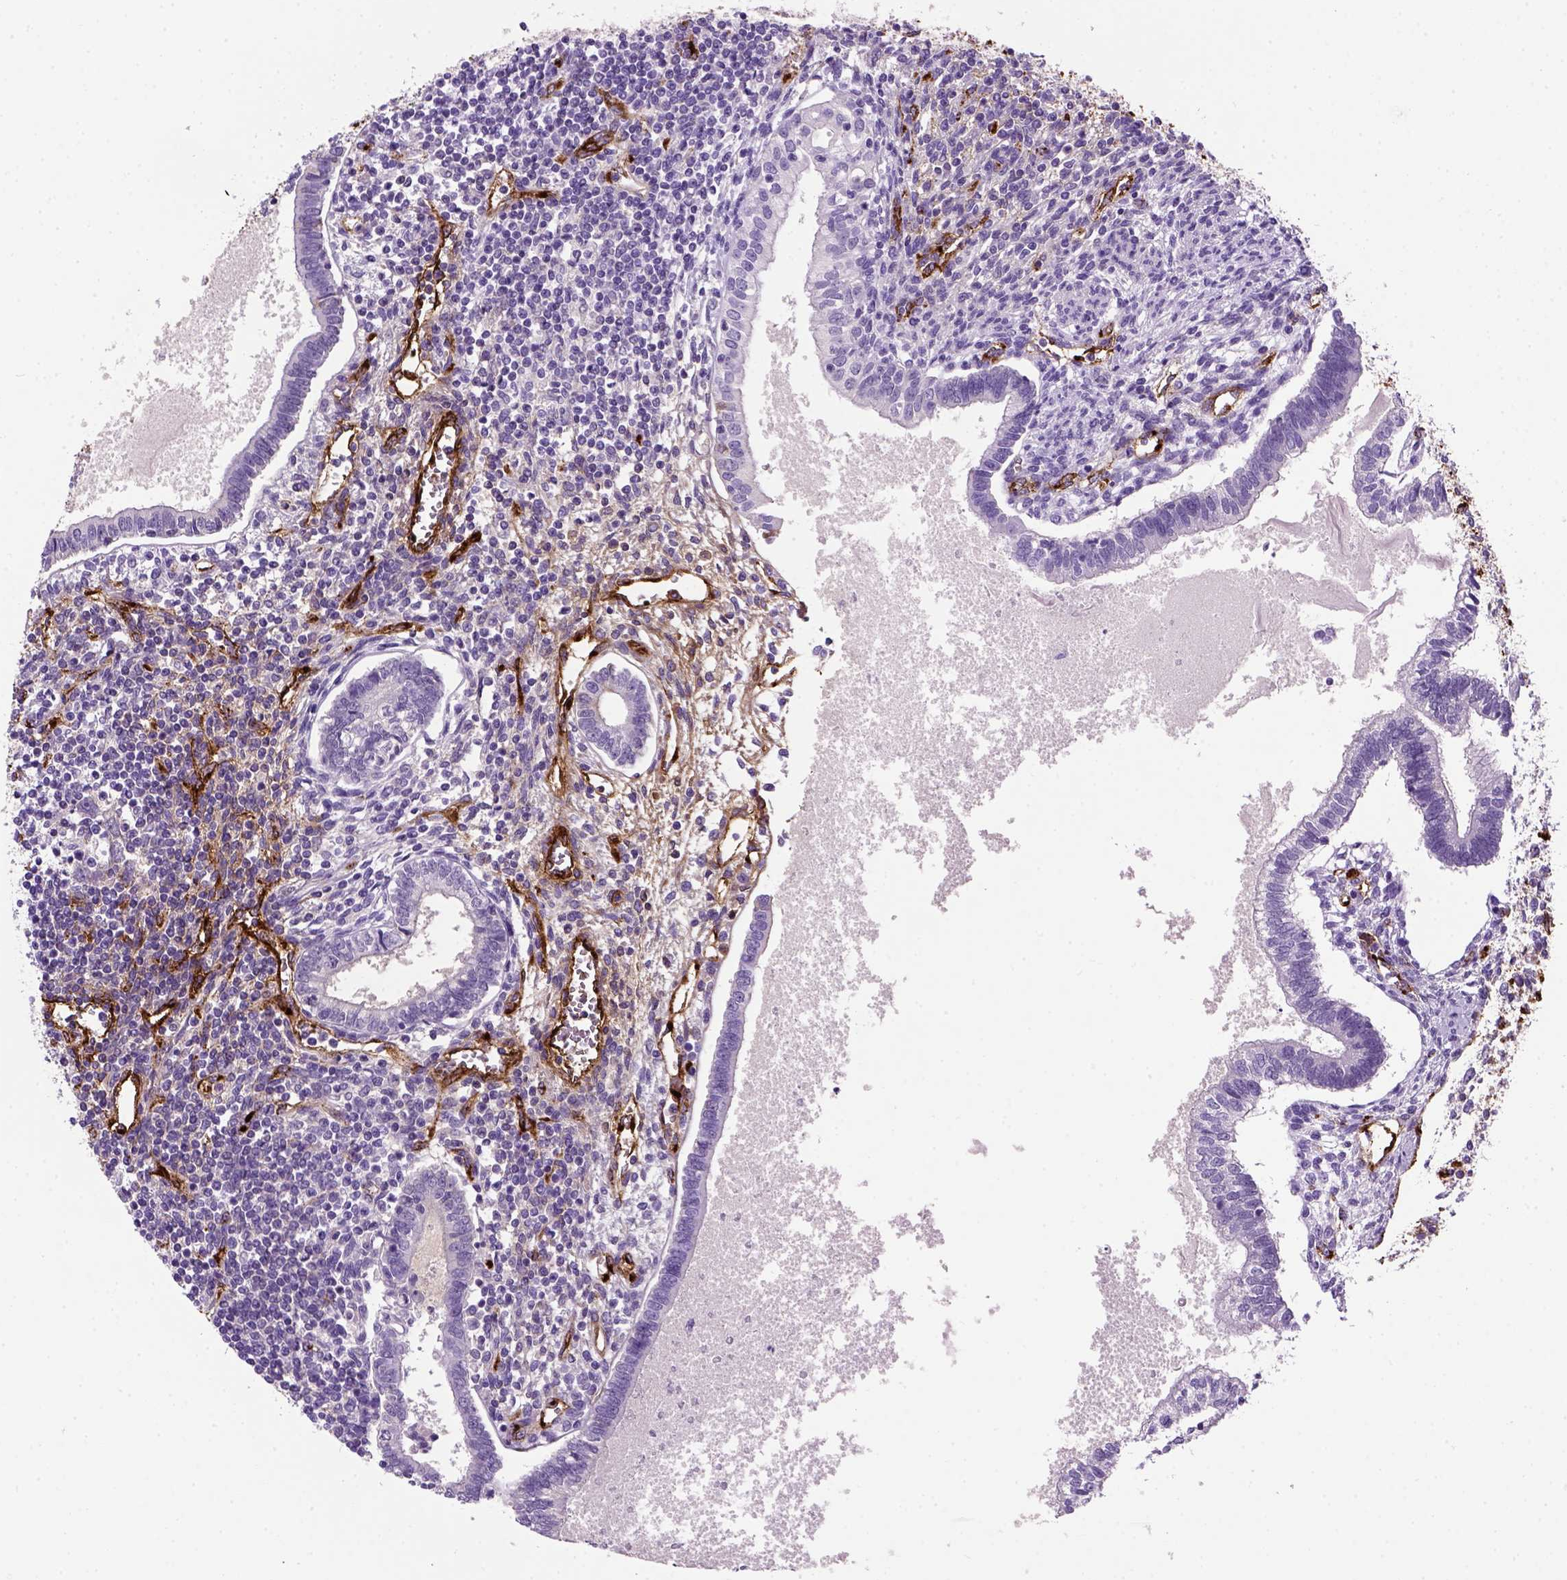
{"staining": {"intensity": "negative", "quantity": "none", "location": "none"}, "tissue": "testis cancer", "cell_type": "Tumor cells", "image_type": "cancer", "snomed": [{"axis": "morphology", "description": "Carcinoma, Embryonal, NOS"}, {"axis": "topography", "description": "Testis"}], "caption": "The micrograph reveals no significant expression in tumor cells of testis embryonal carcinoma. The staining is performed using DAB brown chromogen with nuclei counter-stained in using hematoxylin.", "gene": "VWF", "patient": {"sex": "male", "age": 37}}